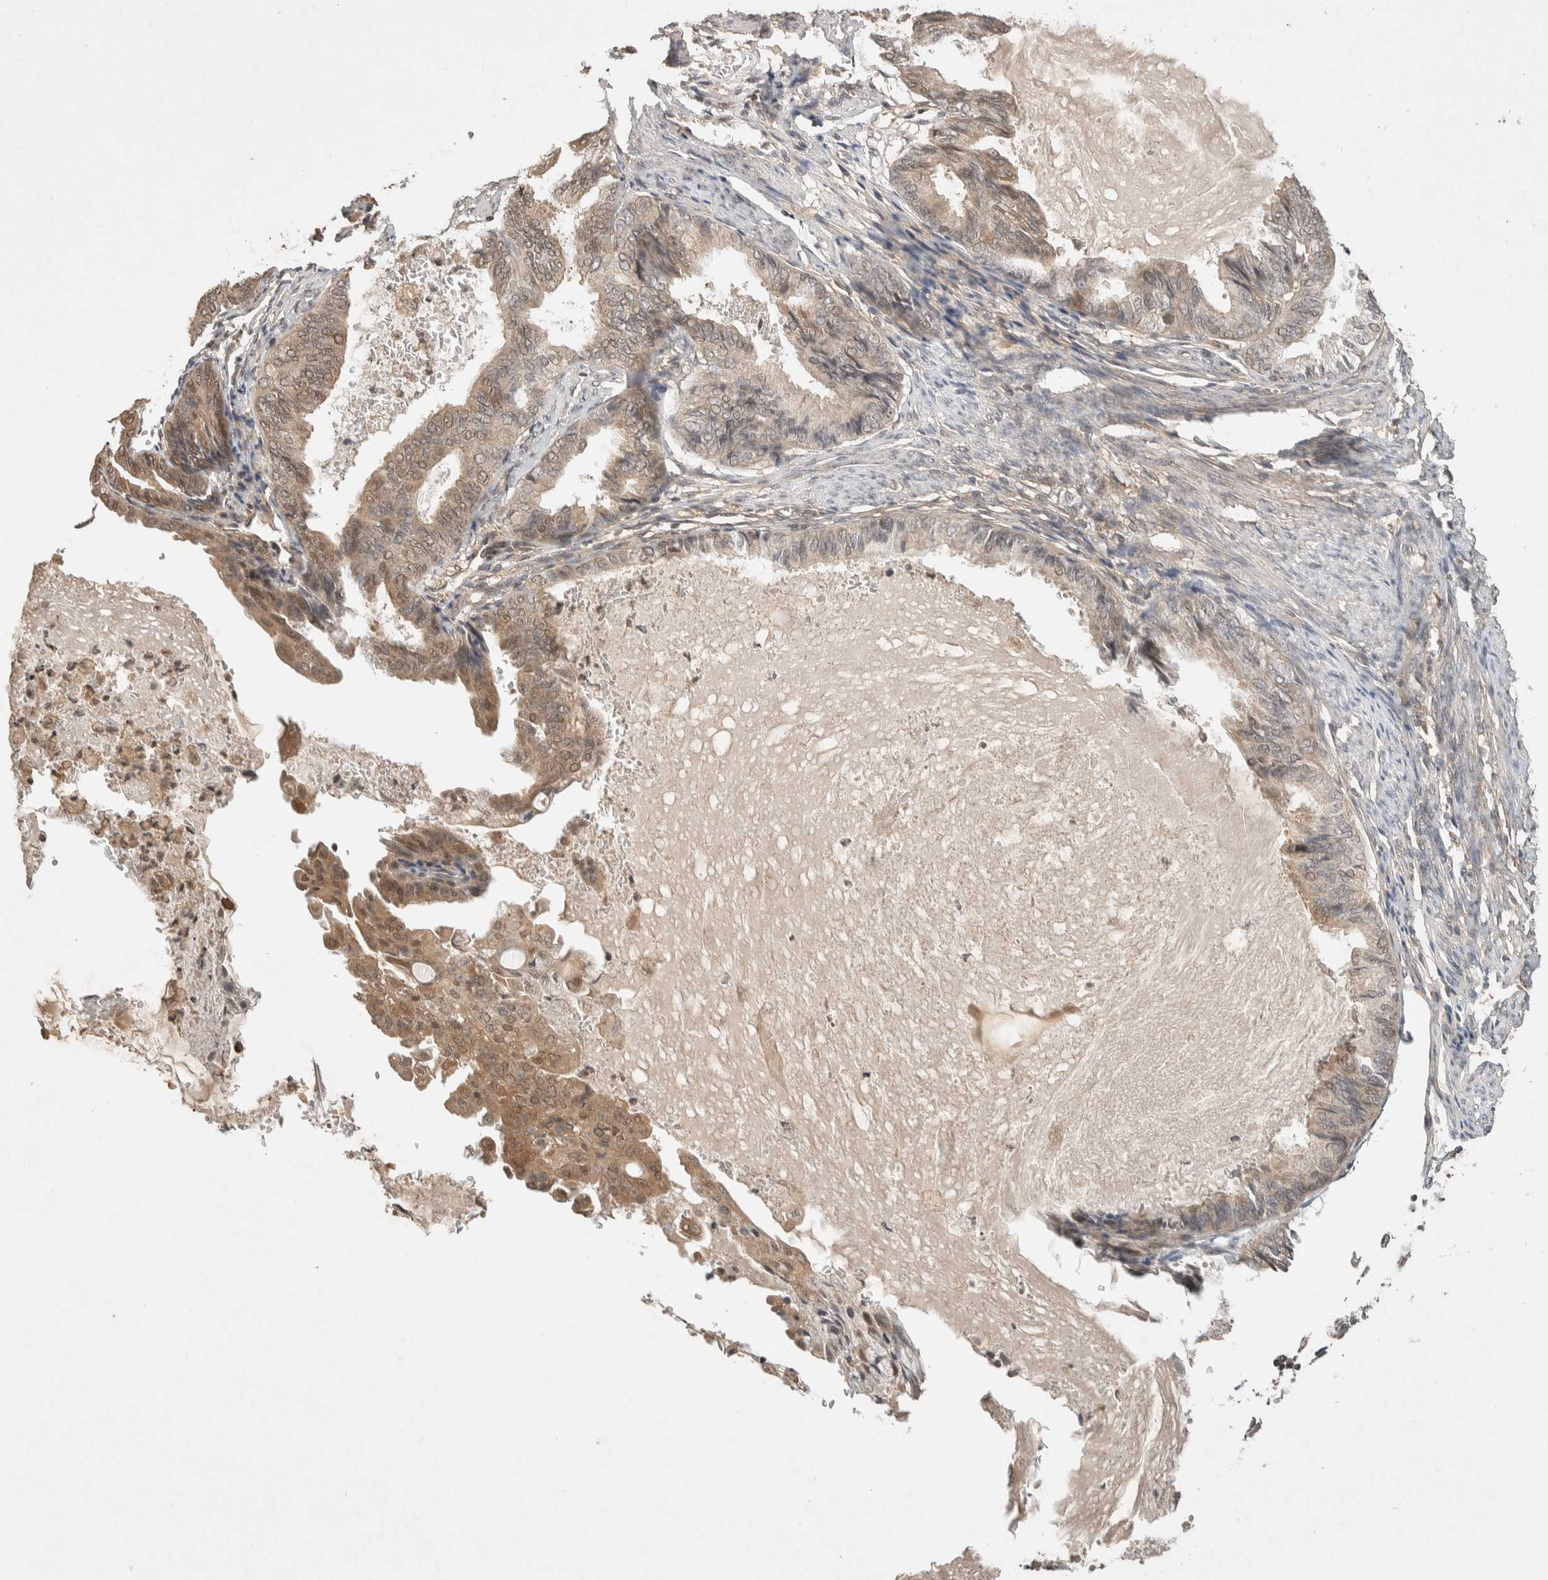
{"staining": {"intensity": "weak", "quantity": ">75%", "location": "cytoplasmic/membranous,nuclear"}, "tissue": "endometrial cancer", "cell_type": "Tumor cells", "image_type": "cancer", "snomed": [{"axis": "morphology", "description": "Adenocarcinoma, NOS"}, {"axis": "topography", "description": "Endometrium"}], "caption": "DAB immunohistochemical staining of adenocarcinoma (endometrial) demonstrates weak cytoplasmic/membranous and nuclear protein staining in about >75% of tumor cells.", "gene": "THRA", "patient": {"sex": "female", "age": 86}}